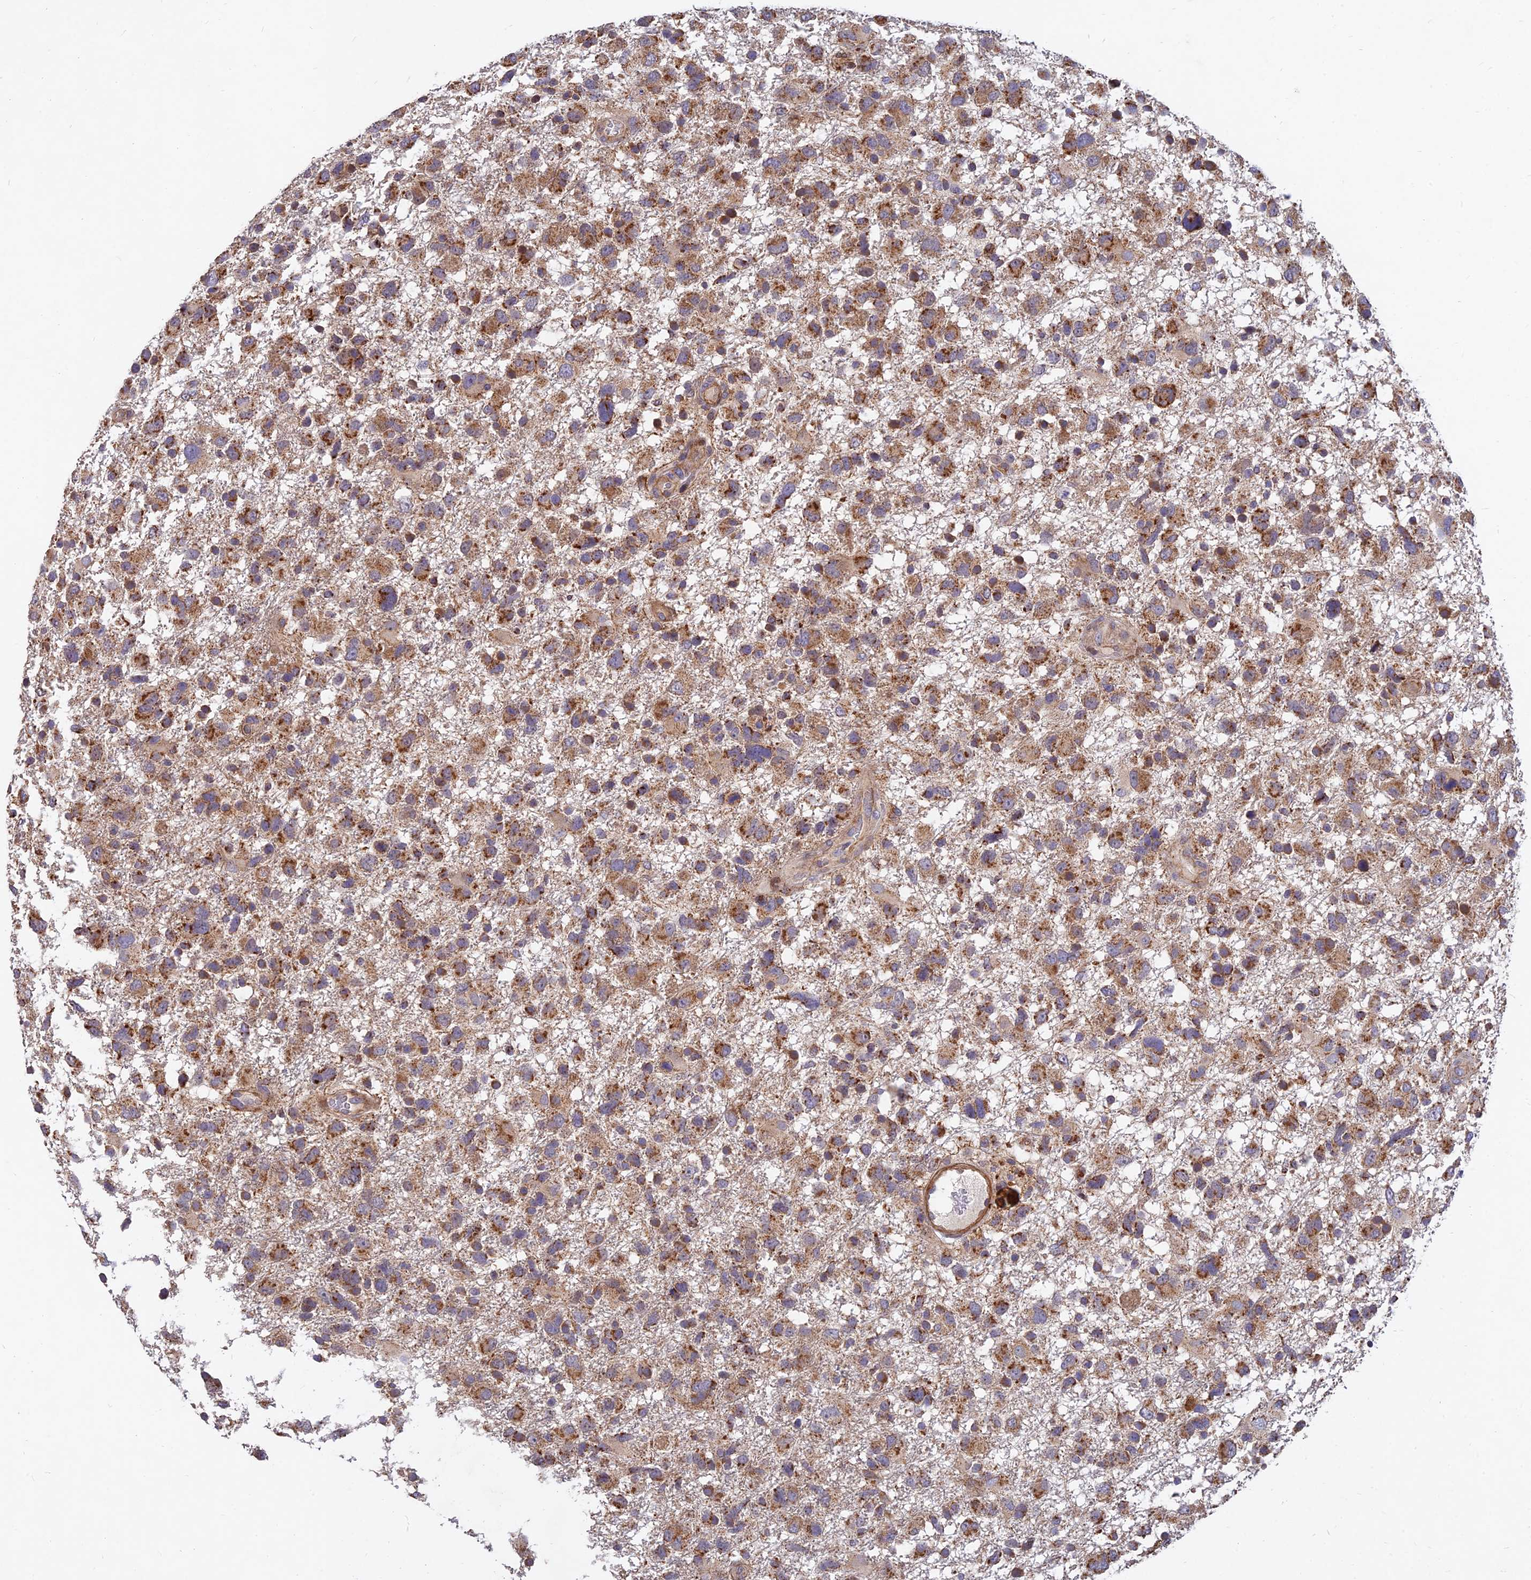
{"staining": {"intensity": "moderate", "quantity": ">75%", "location": "cytoplasmic/membranous"}, "tissue": "glioma", "cell_type": "Tumor cells", "image_type": "cancer", "snomed": [{"axis": "morphology", "description": "Glioma, malignant, High grade"}, {"axis": "topography", "description": "Brain"}], "caption": "Protein staining of glioma tissue reveals moderate cytoplasmic/membranous staining in about >75% of tumor cells. (DAB (3,3'-diaminobenzidine) = brown stain, brightfield microscopy at high magnification).", "gene": "RELCH", "patient": {"sex": "male", "age": 61}}